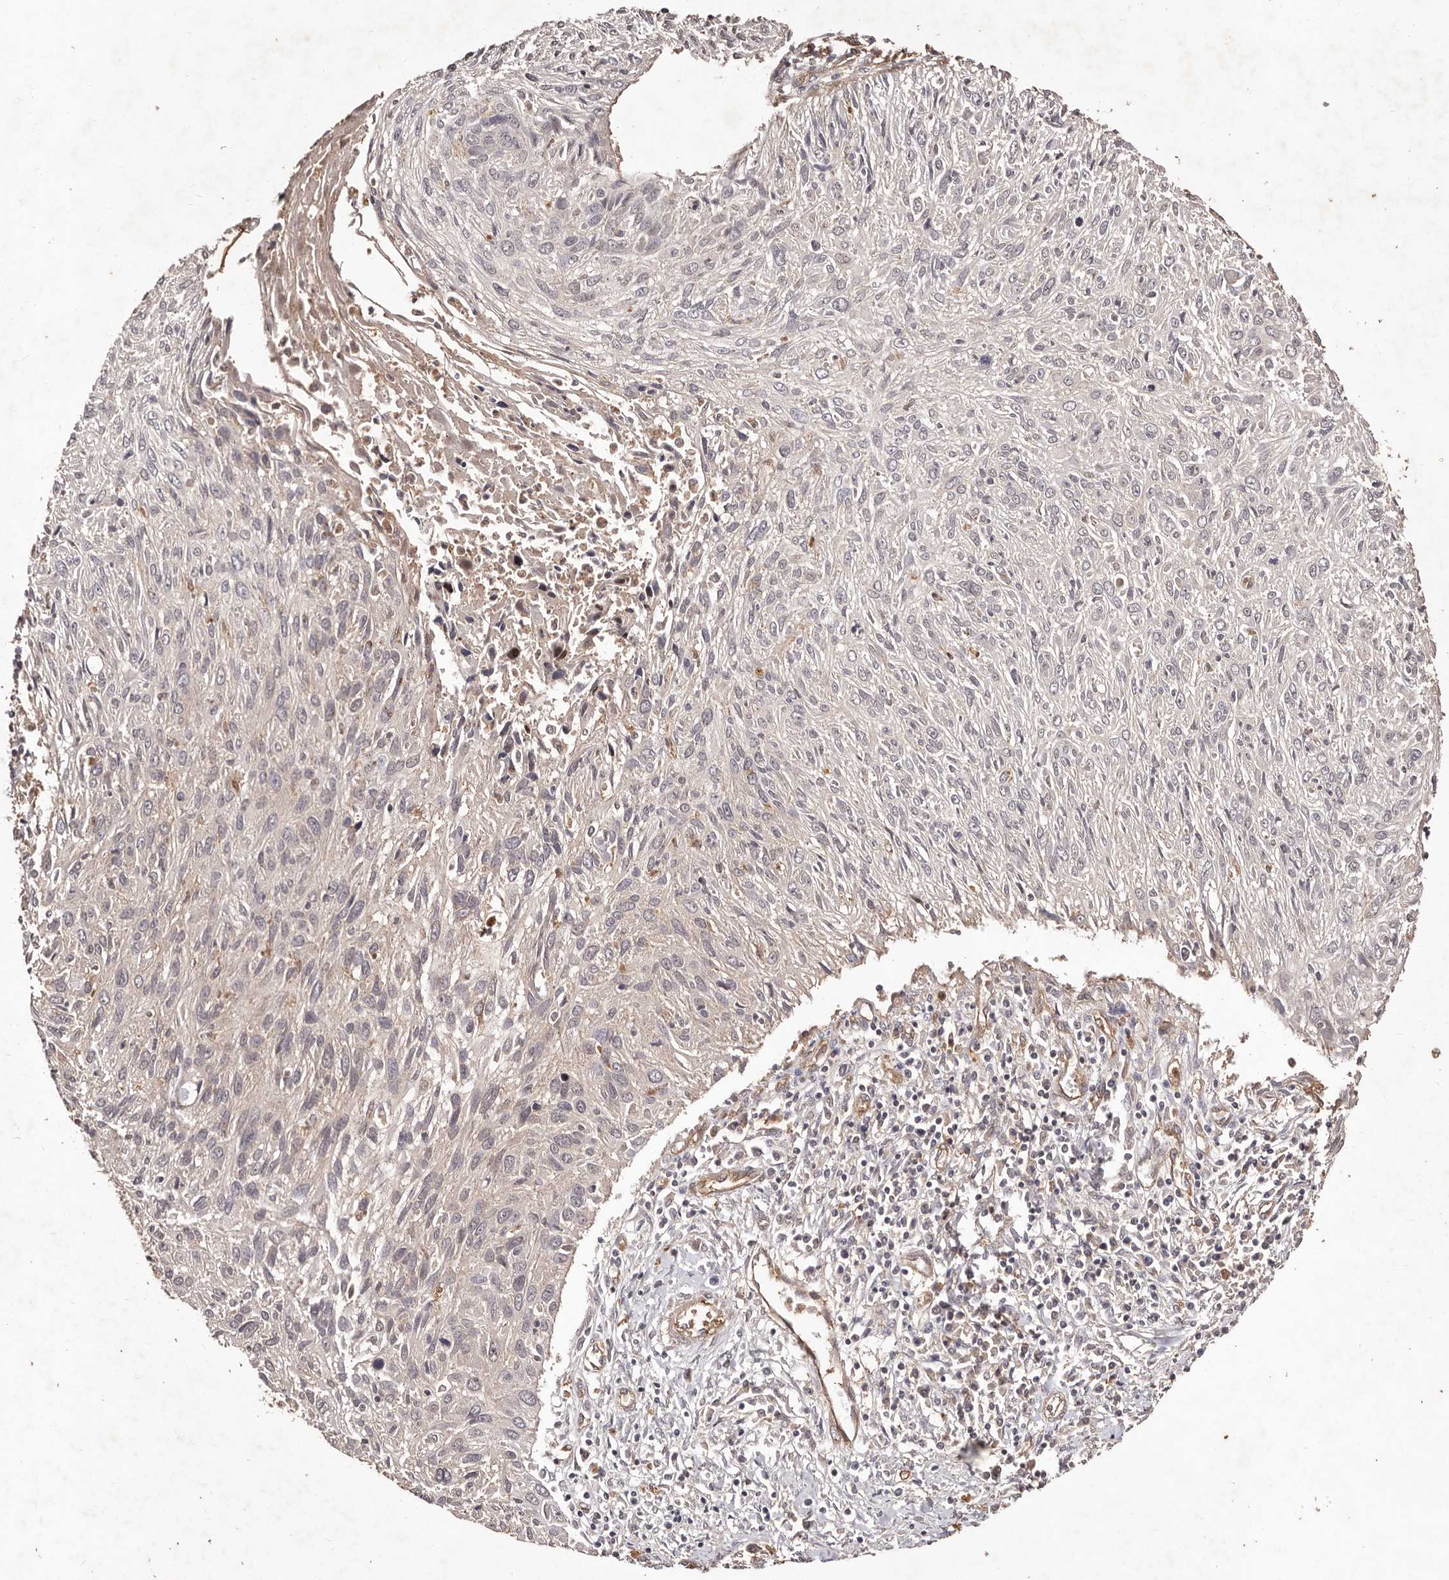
{"staining": {"intensity": "weak", "quantity": "<25%", "location": "cytoplasmic/membranous"}, "tissue": "cervical cancer", "cell_type": "Tumor cells", "image_type": "cancer", "snomed": [{"axis": "morphology", "description": "Squamous cell carcinoma, NOS"}, {"axis": "topography", "description": "Cervix"}], "caption": "The photomicrograph reveals no staining of tumor cells in cervical cancer (squamous cell carcinoma). (Stains: DAB (3,3'-diaminobenzidine) immunohistochemistry (IHC) with hematoxylin counter stain, Microscopy: brightfield microscopy at high magnification).", "gene": "CCL14", "patient": {"sex": "female", "age": 51}}